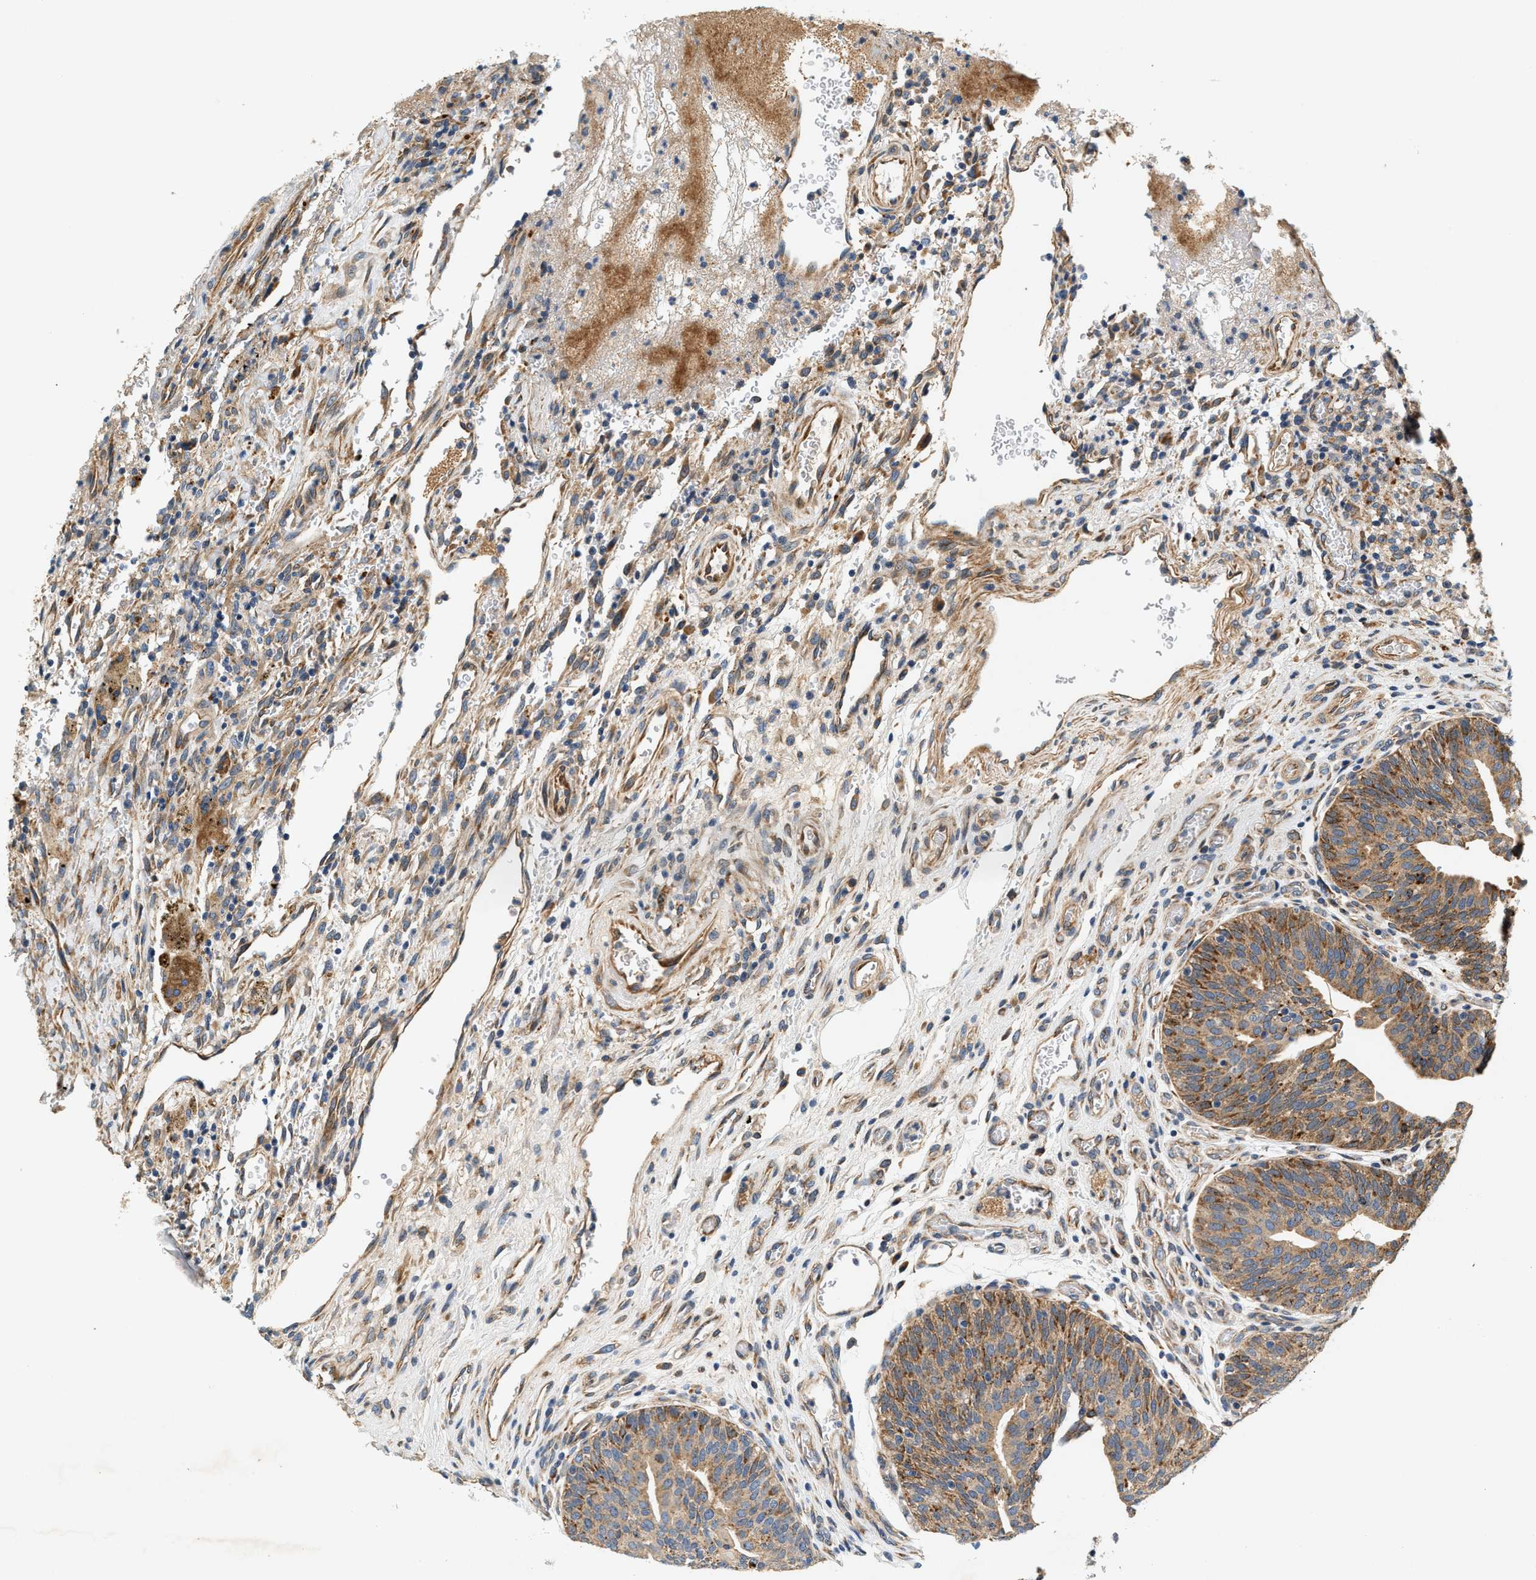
{"staining": {"intensity": "moderate", "quantity": ">75%", "location": "cytoplasmic/membranous"}, "tissue": "urothelial cancer", "cell_type": "Tumor cells", "image_type": "cancer", "snomed": [{"axis": "morphology", "description": "Urothelial carcinoma, Low grade"}, {"axis": "morphology", "description": "Urothelial carcinoma, High grade"}, {"axis": "topography", "description": "Urinary bladder"}], "caption": "DAB immunohistochemical staining of human low-grade urothelial carcinoma exhibits moderate cytoplasmic/membranous protein staining in approximately >75% of tumor cells.", "gene": "DUSP10", "patient": {"sex": "male", "age": 35}}